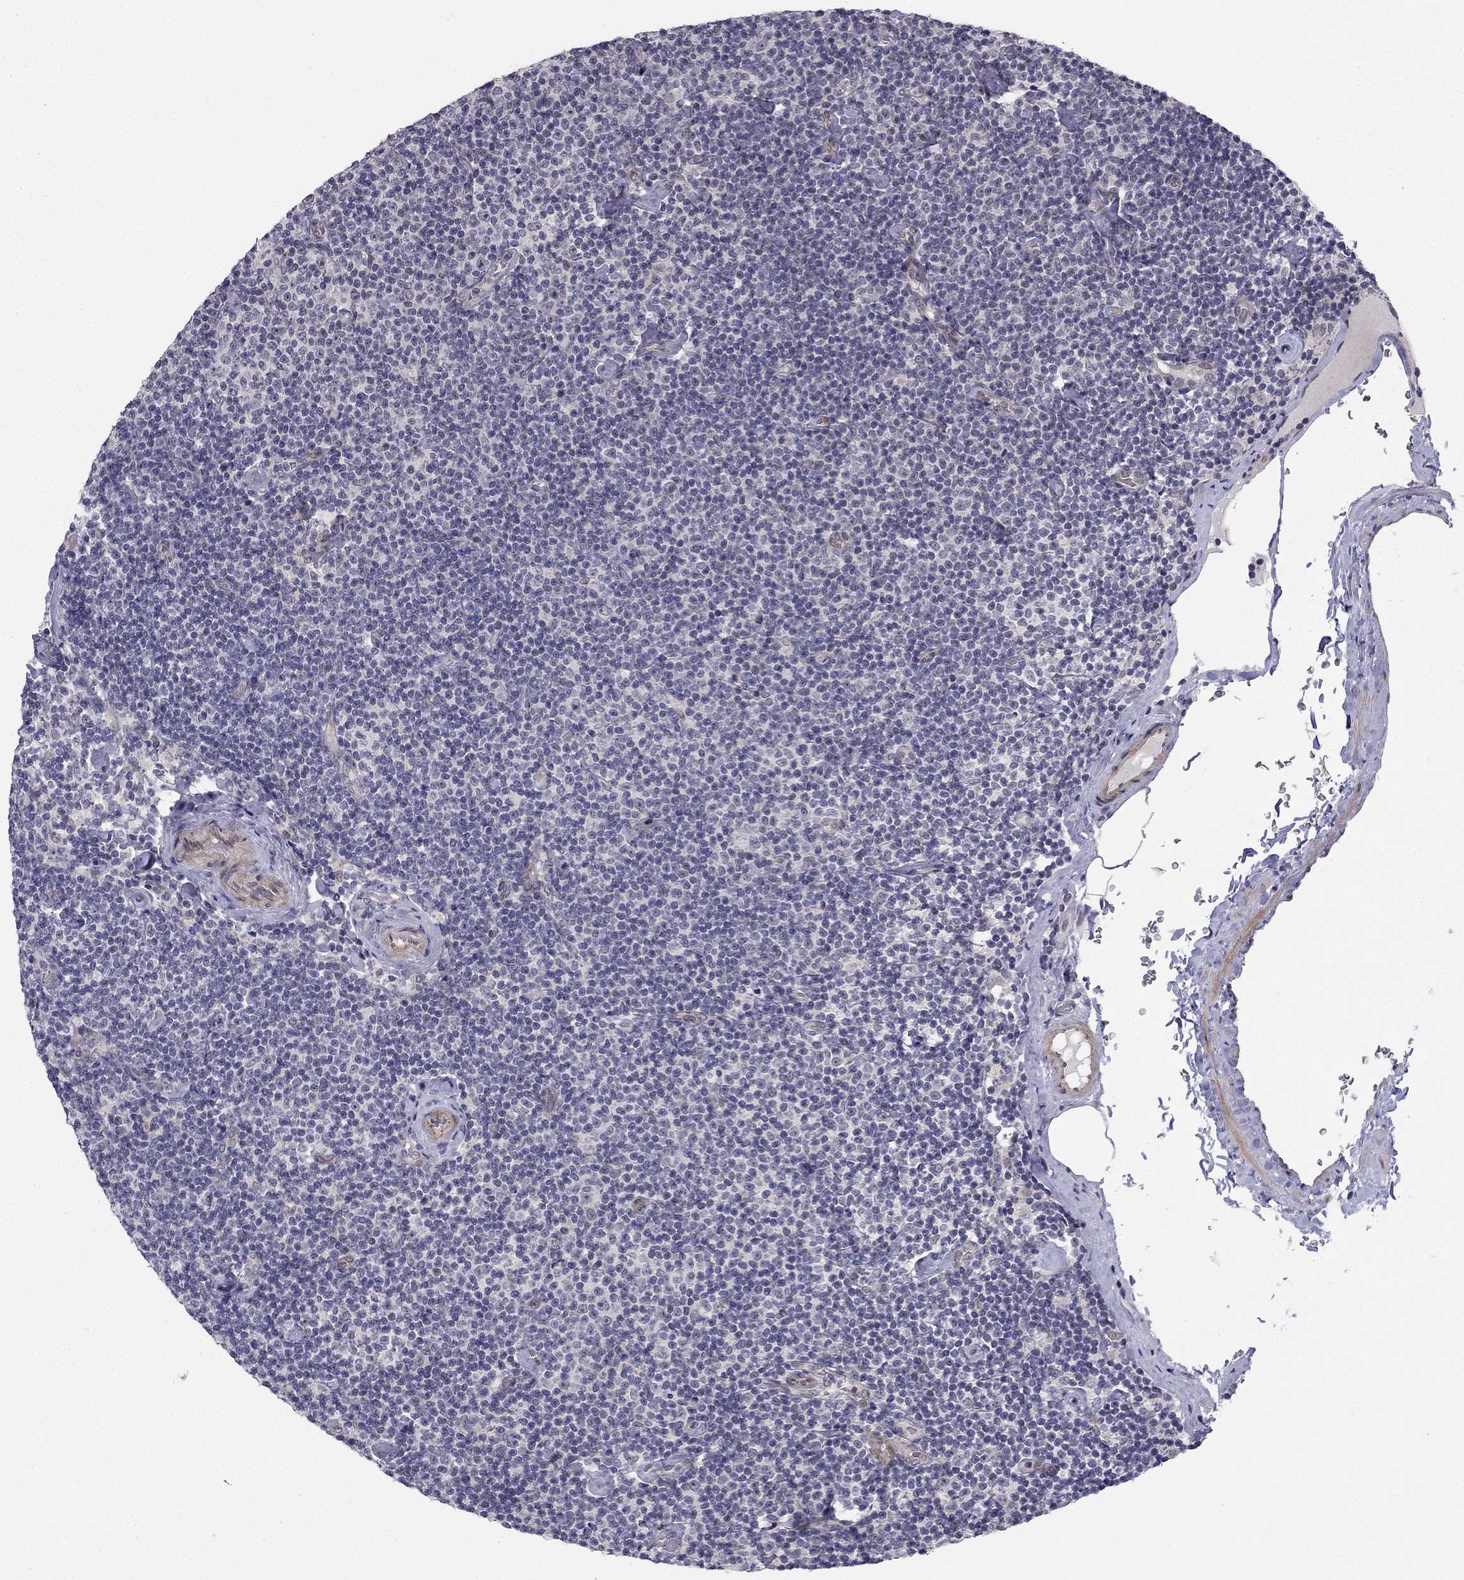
{"staining": {"intensity": "negative", "quantity": "none", "location": "none"}, "tissue": "lymphoma", "cell_type": "Tumor cells", "image_type": "cancer", "snomed": [{"axis": "morphology", "description": "Malignant lymphoma, non-Hodgkin's type, Low grade"}, {"axis": "topography", "description": "Lymph node"}], "caption": "Tumor cells are negative for brown protein staining in lymphoma.", "gene": "CHST8", "patient": {"sex": "male", "age": 81}}